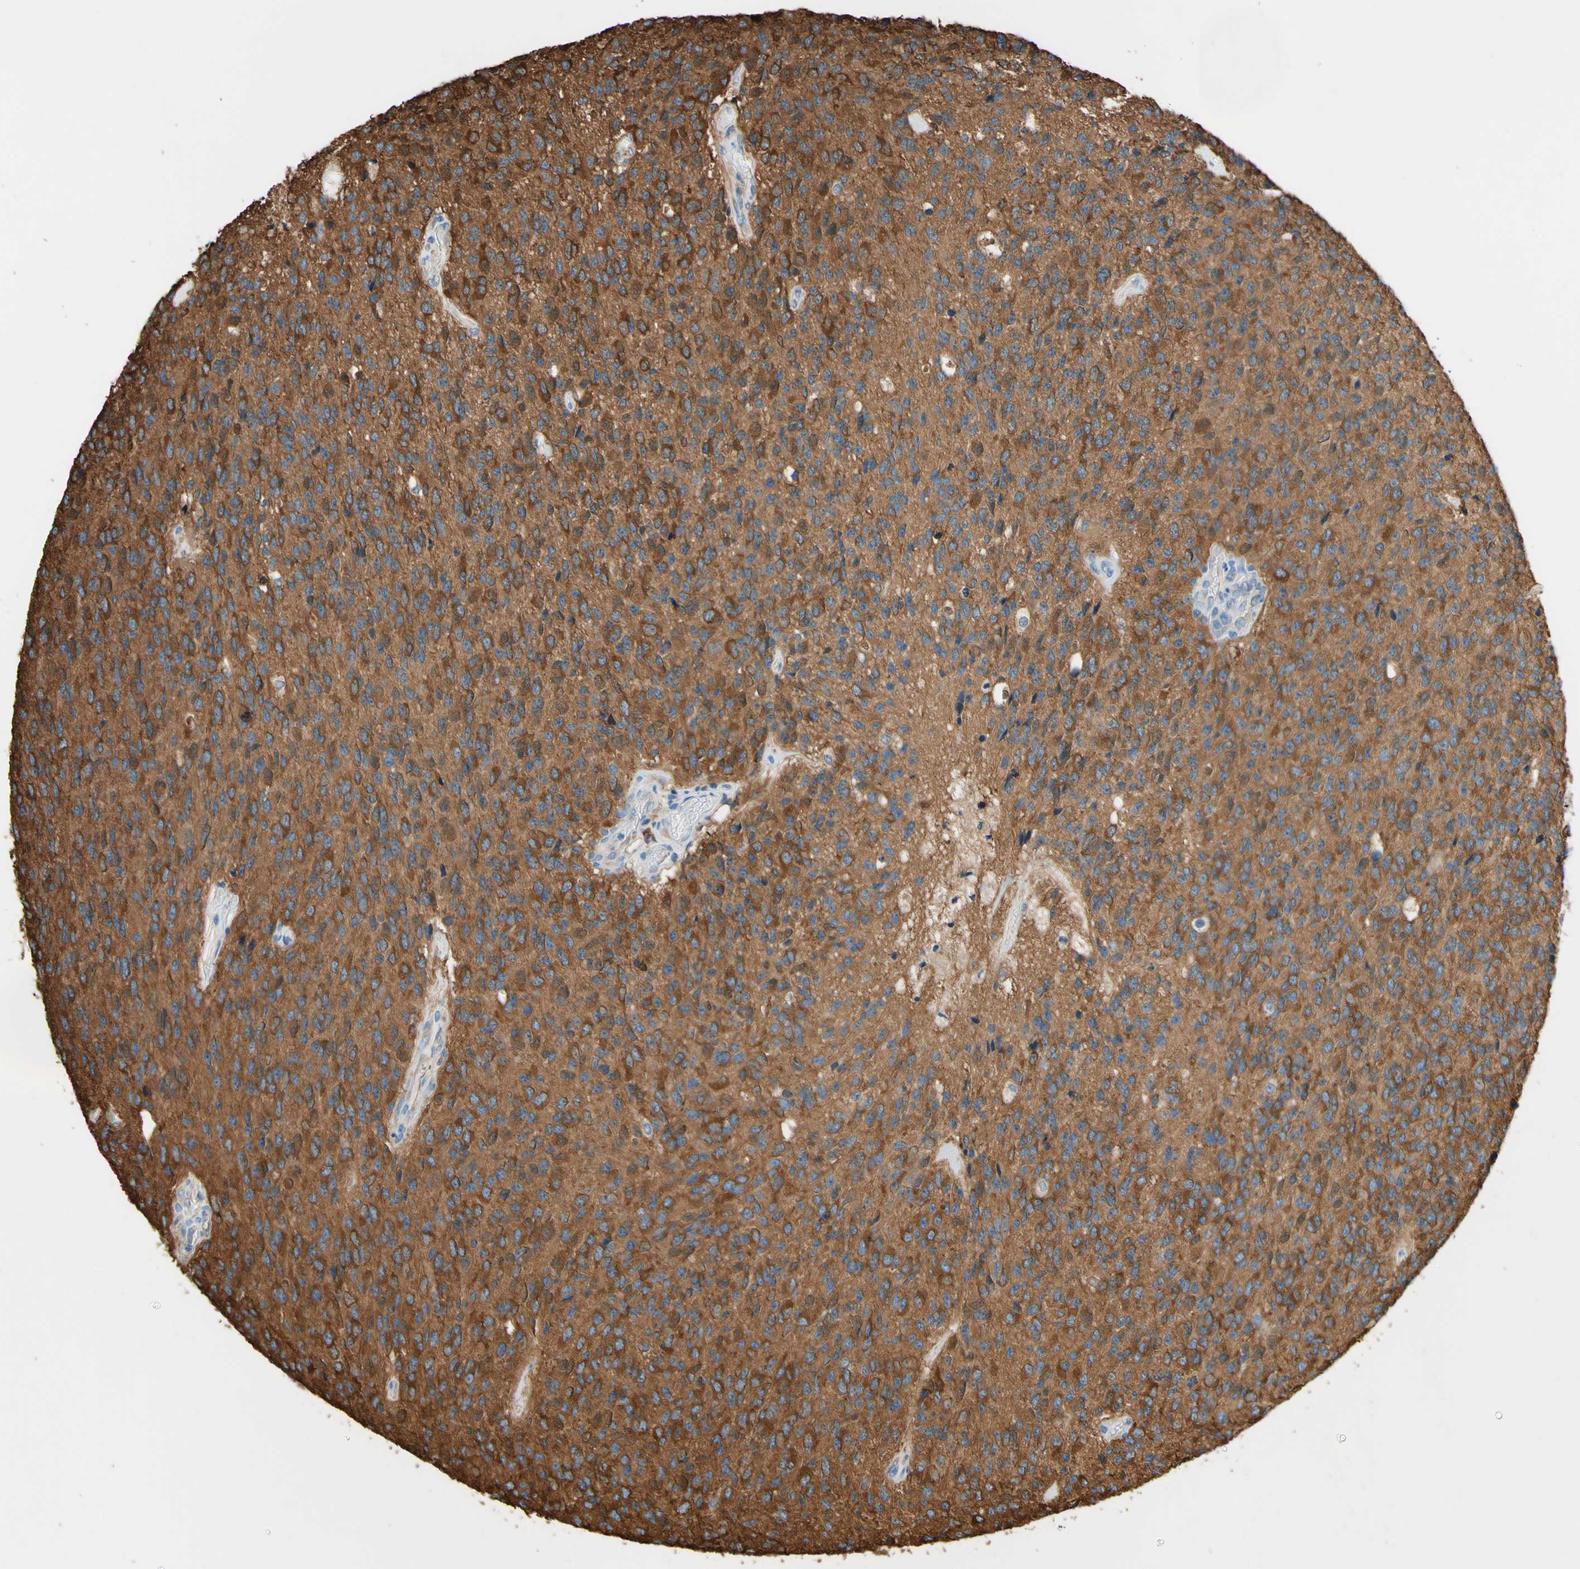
{"staining": {"intensity": "moderate", "quantity": ">75%", "location": "cytoplasmic/membranous"}, "tissue": "glioma", "cell_type": "Tumor cells", "image_type": "cancer", "snomed": [{"axis": "morphology", "description": "Glioma, malignant, High grade"}, {"axis": "topography", "description": "pancreas cauda"}], "caption": "Human malignant high-grade glioma stained for a protein (brown) shows moderate cytoplasmic/membranous positive expression in about >75% of tumor cells.", "gene": "DPYSL3", "patient": {"sex": "male", "age": 60}}